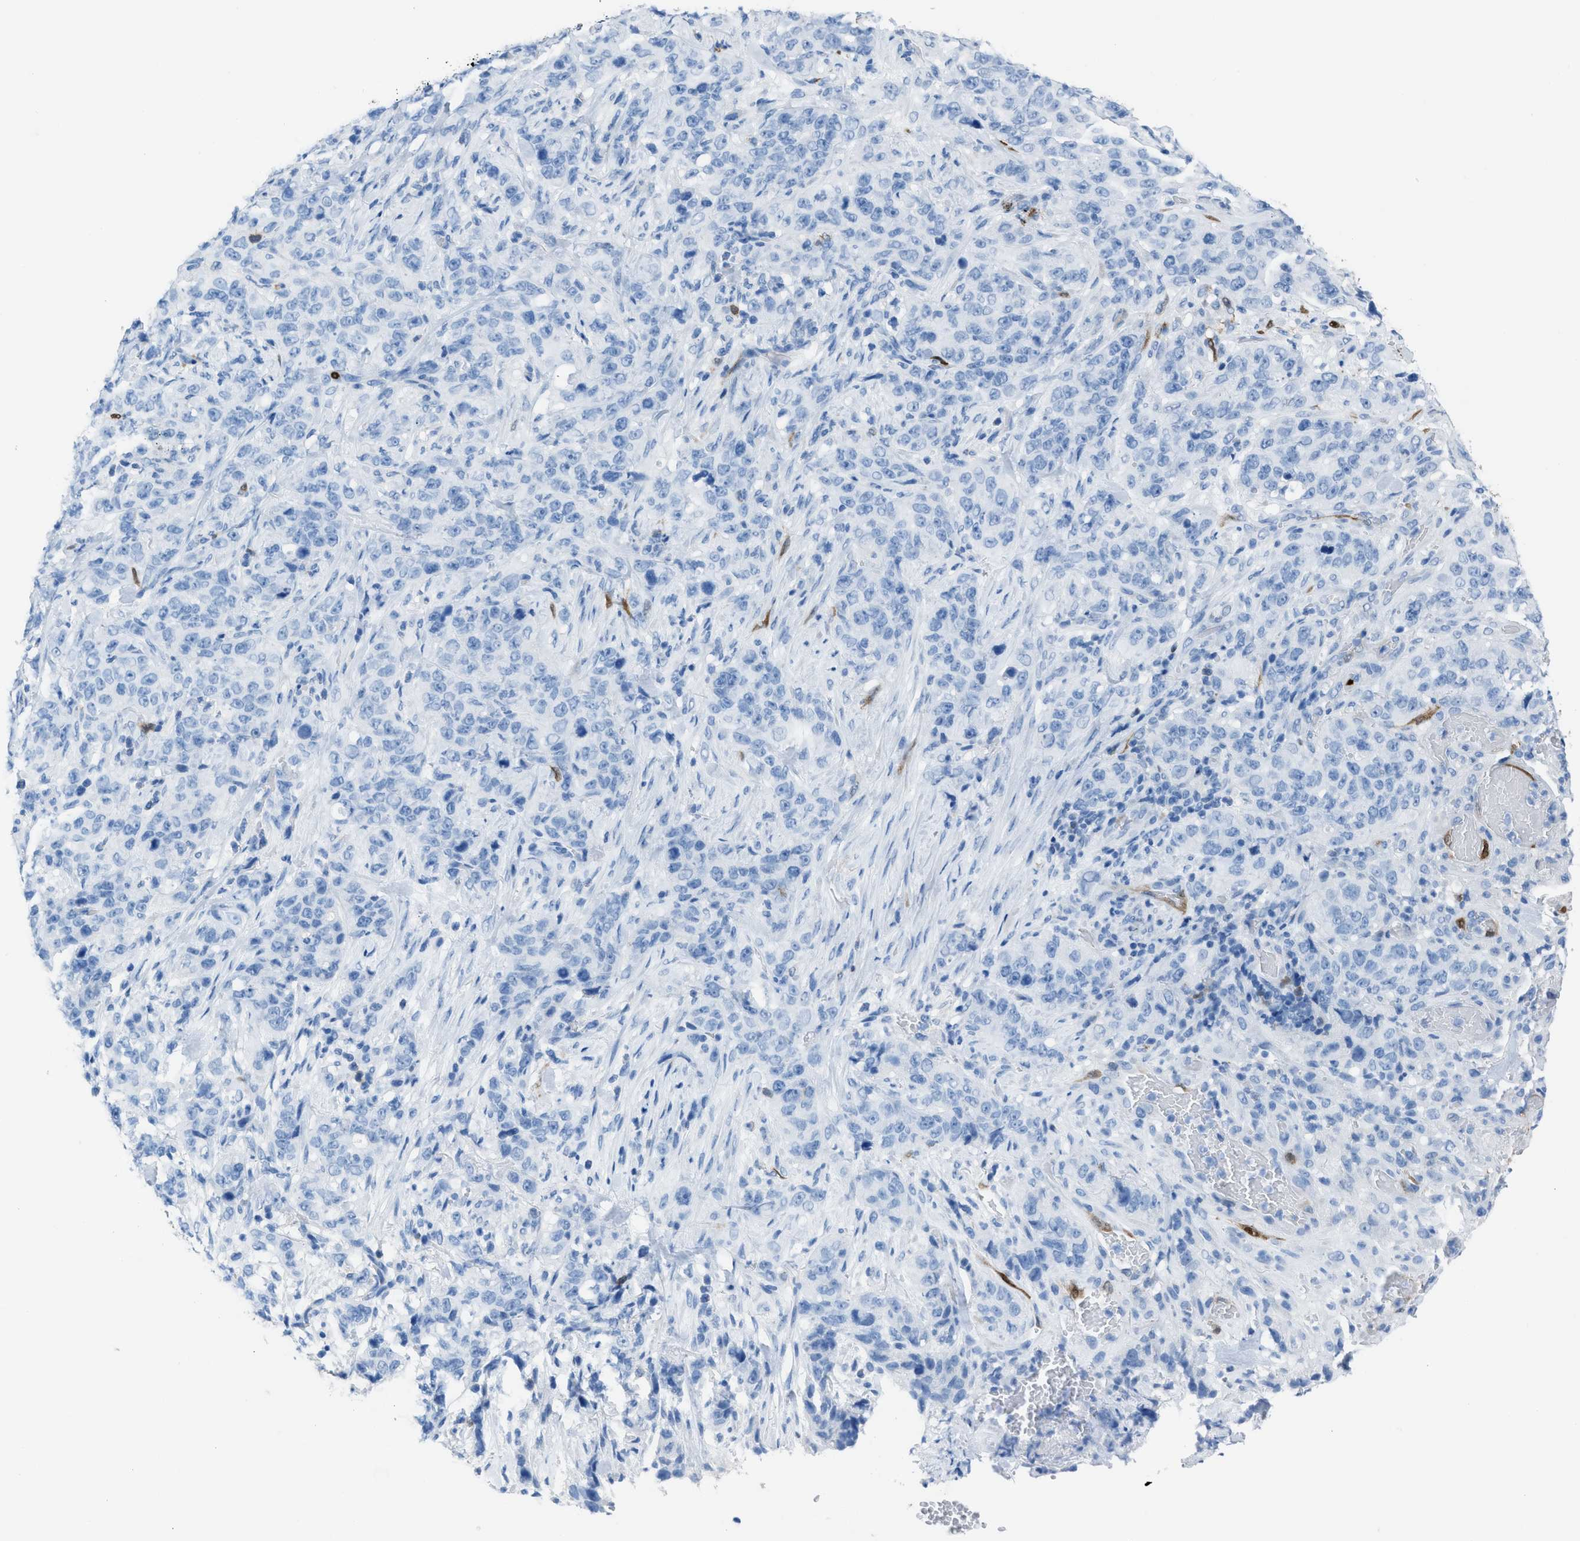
{"staining": {"intensity": "negative", "quantity": "none", "location": "none"}, "tissue": "stomach cancer", "cell_type": "Tumor cells", "image_type": "cancer", "snomed": [{"axis": "morphology", "description": "Adenocarcinoma, NOS"}, {"axis": "topography", "description": "Stomach"}], "caption": "Immunohistochemical staining of human stomach cancer exhibits no significant staining in tumor cells. Nuclei are stained in blue.", "gene": "CDKN2A", "patient": {"sex": "male", "age": 48}}